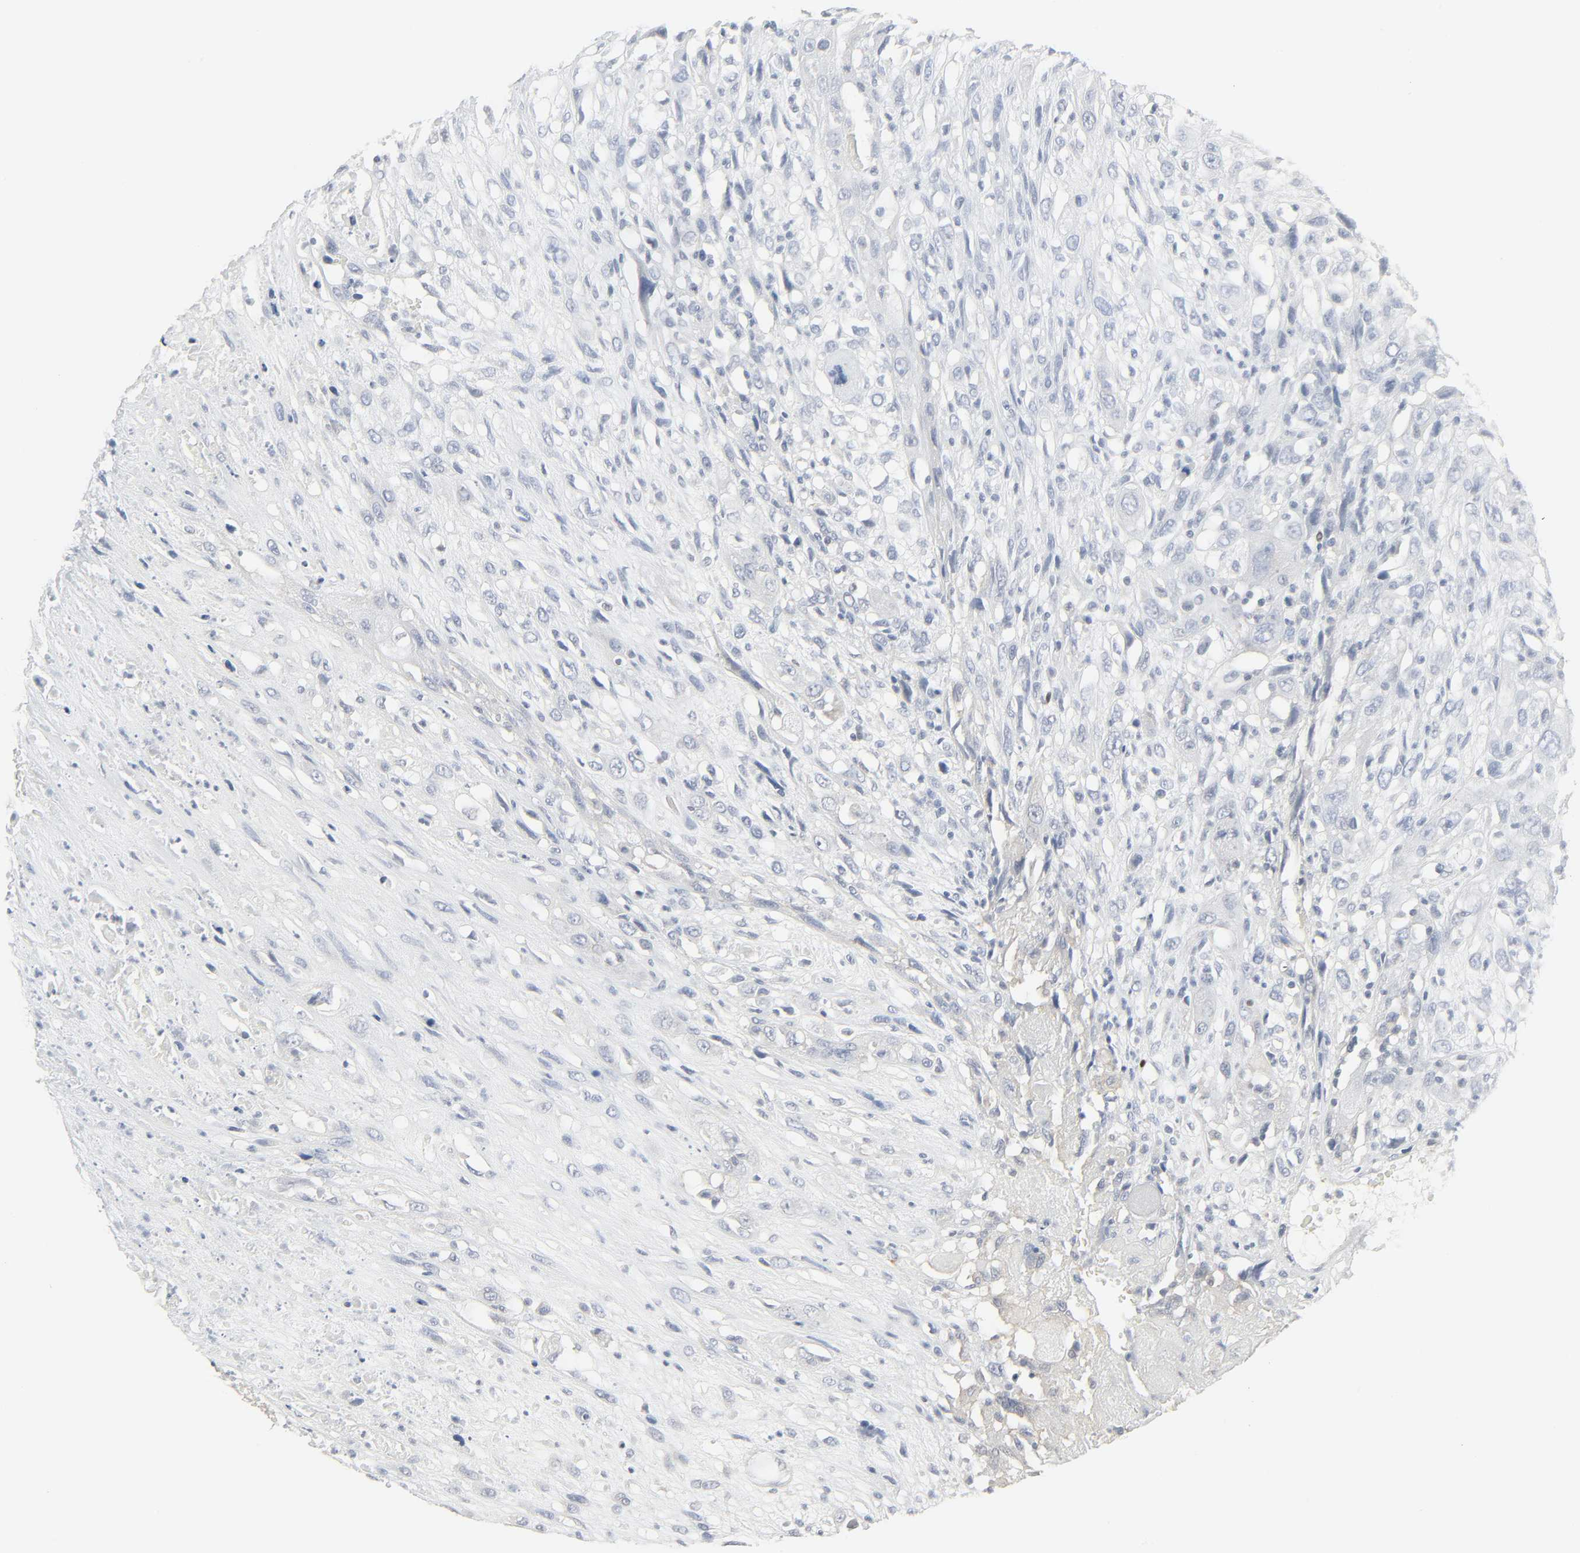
{"staining": {"intensity": "negative", "quantity": "none", "location": "none"}, "tissue": "head and neck cancer", "cell_type": "Tumor cells", "image_type": "cancer", "snomed": [{"axis": "morphology", "description": "Necrosis, NOS"}, {"axis": "morphology", "description": "Neoplasm, malignant, NOS"}, {"axis": "topography", "description": "Salivary gland"}, {"axis": "topography", "description": "Head-Neck"}], "caption": "Immunohistochemistry (IHC) micrograph of head and neck neoplasm (malignant) stained for a protein (brown), which exhibits no positivity in tumor cells. (DAB immunohistochemistry with hematoxylin counter stain).", "gene": "ZBTB16", "patient": {"sex": "male", "age": 43}}